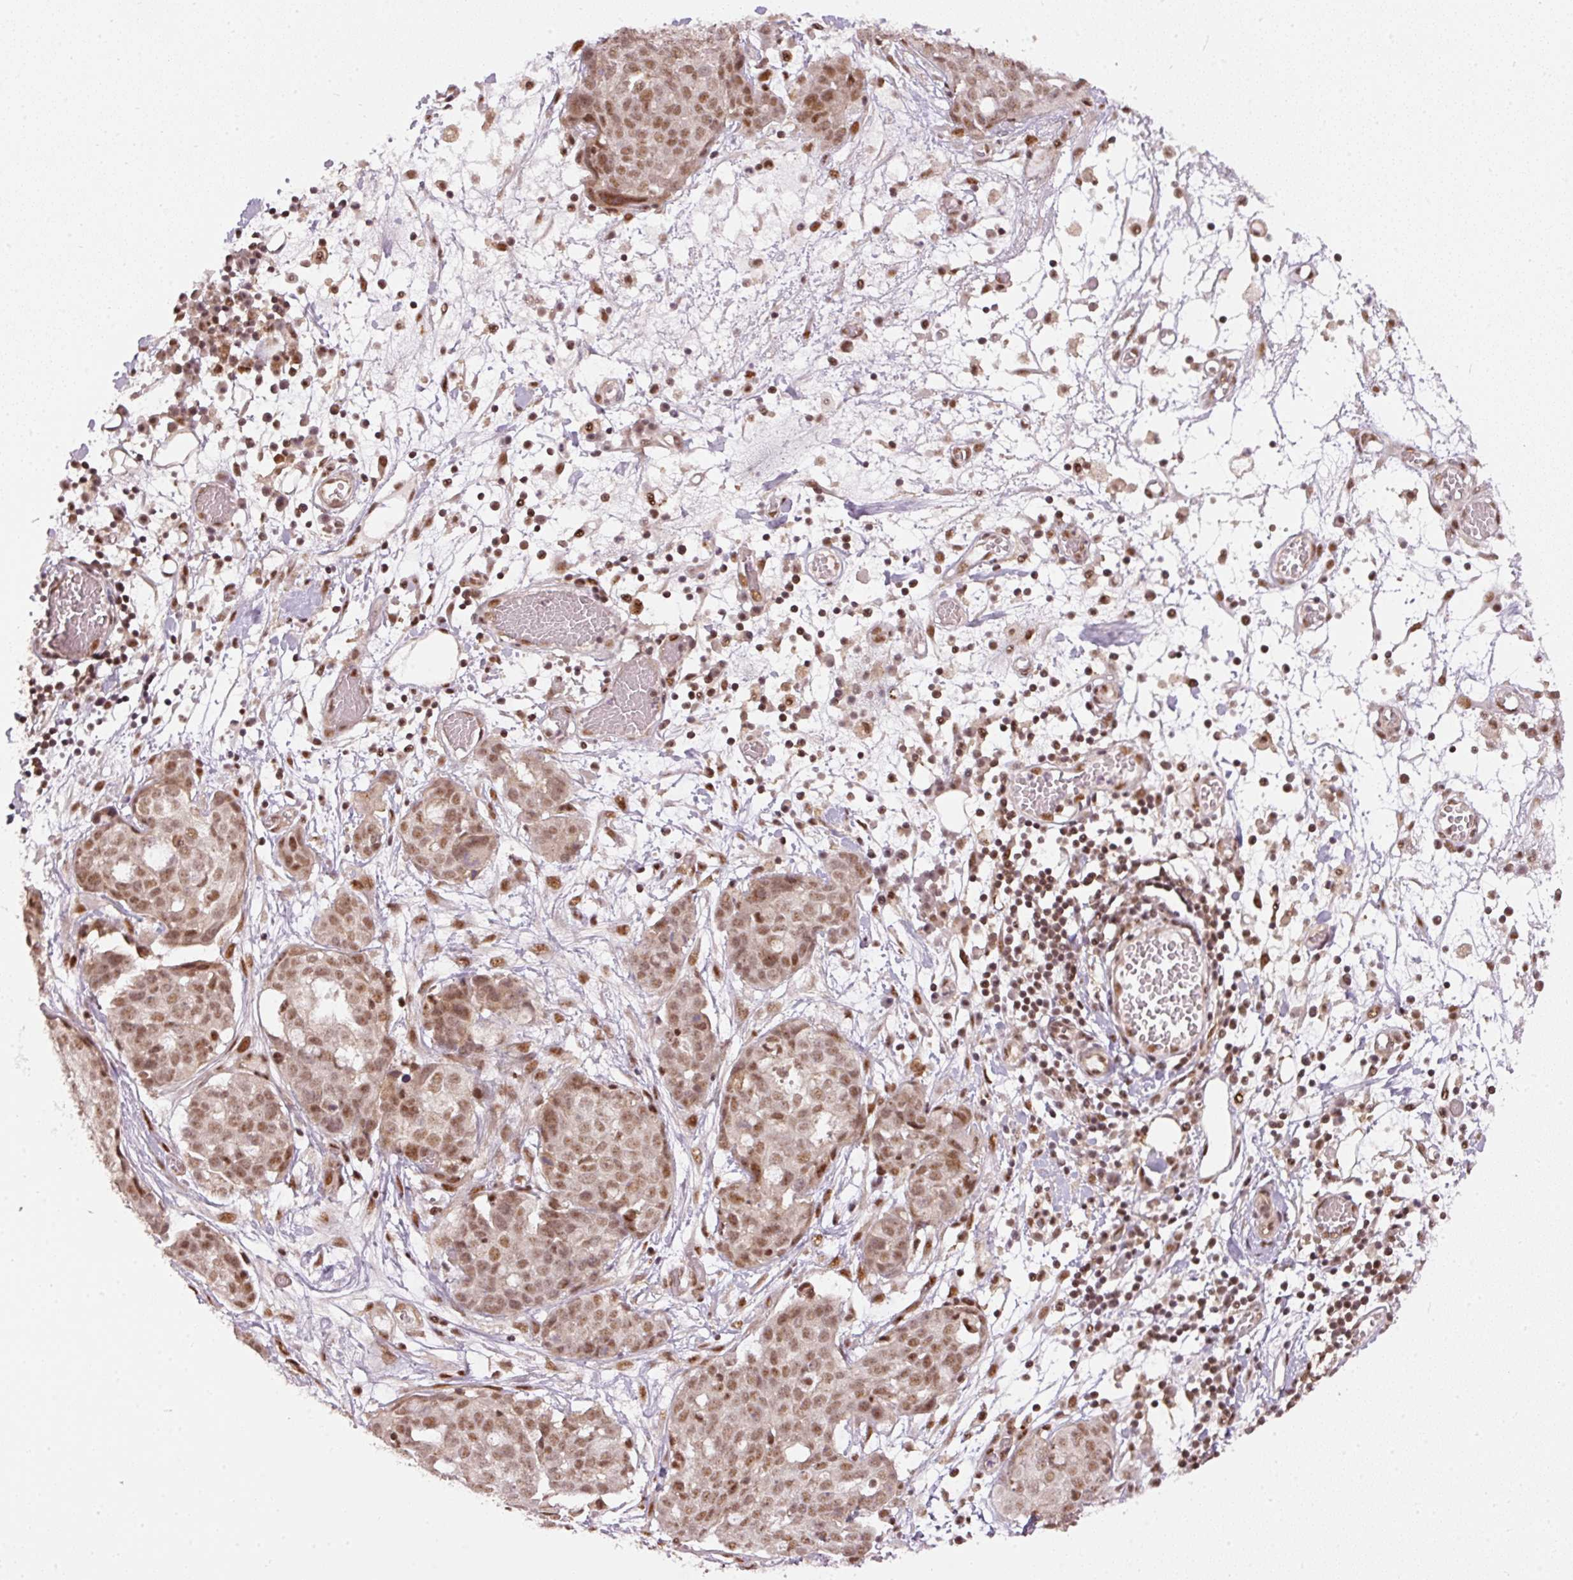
{"staining": {"intensity": "moderate", "quantity": ">75%", "location": "nuclear"}, "tissue": "ovarian cancer", "cell_type": "Tumor cells", "image_type": "cancer", "snomed": [{"axis": "morphology", "description": "Cystadenocarcinoma, serous, NOS"}, {"axis": "topography", "description": "Soft tissue"}, {"axis": "topography", "description": "Ovary"}], "caption": "Protein expression analysis of ovarian serous cystadenocarcinoma displays moderate nuclear expression in about >75% of tumor cells. Nuclei are stained in blue.", "gene": "THOC6", "patient": {"sex": "female", "age": 57}}